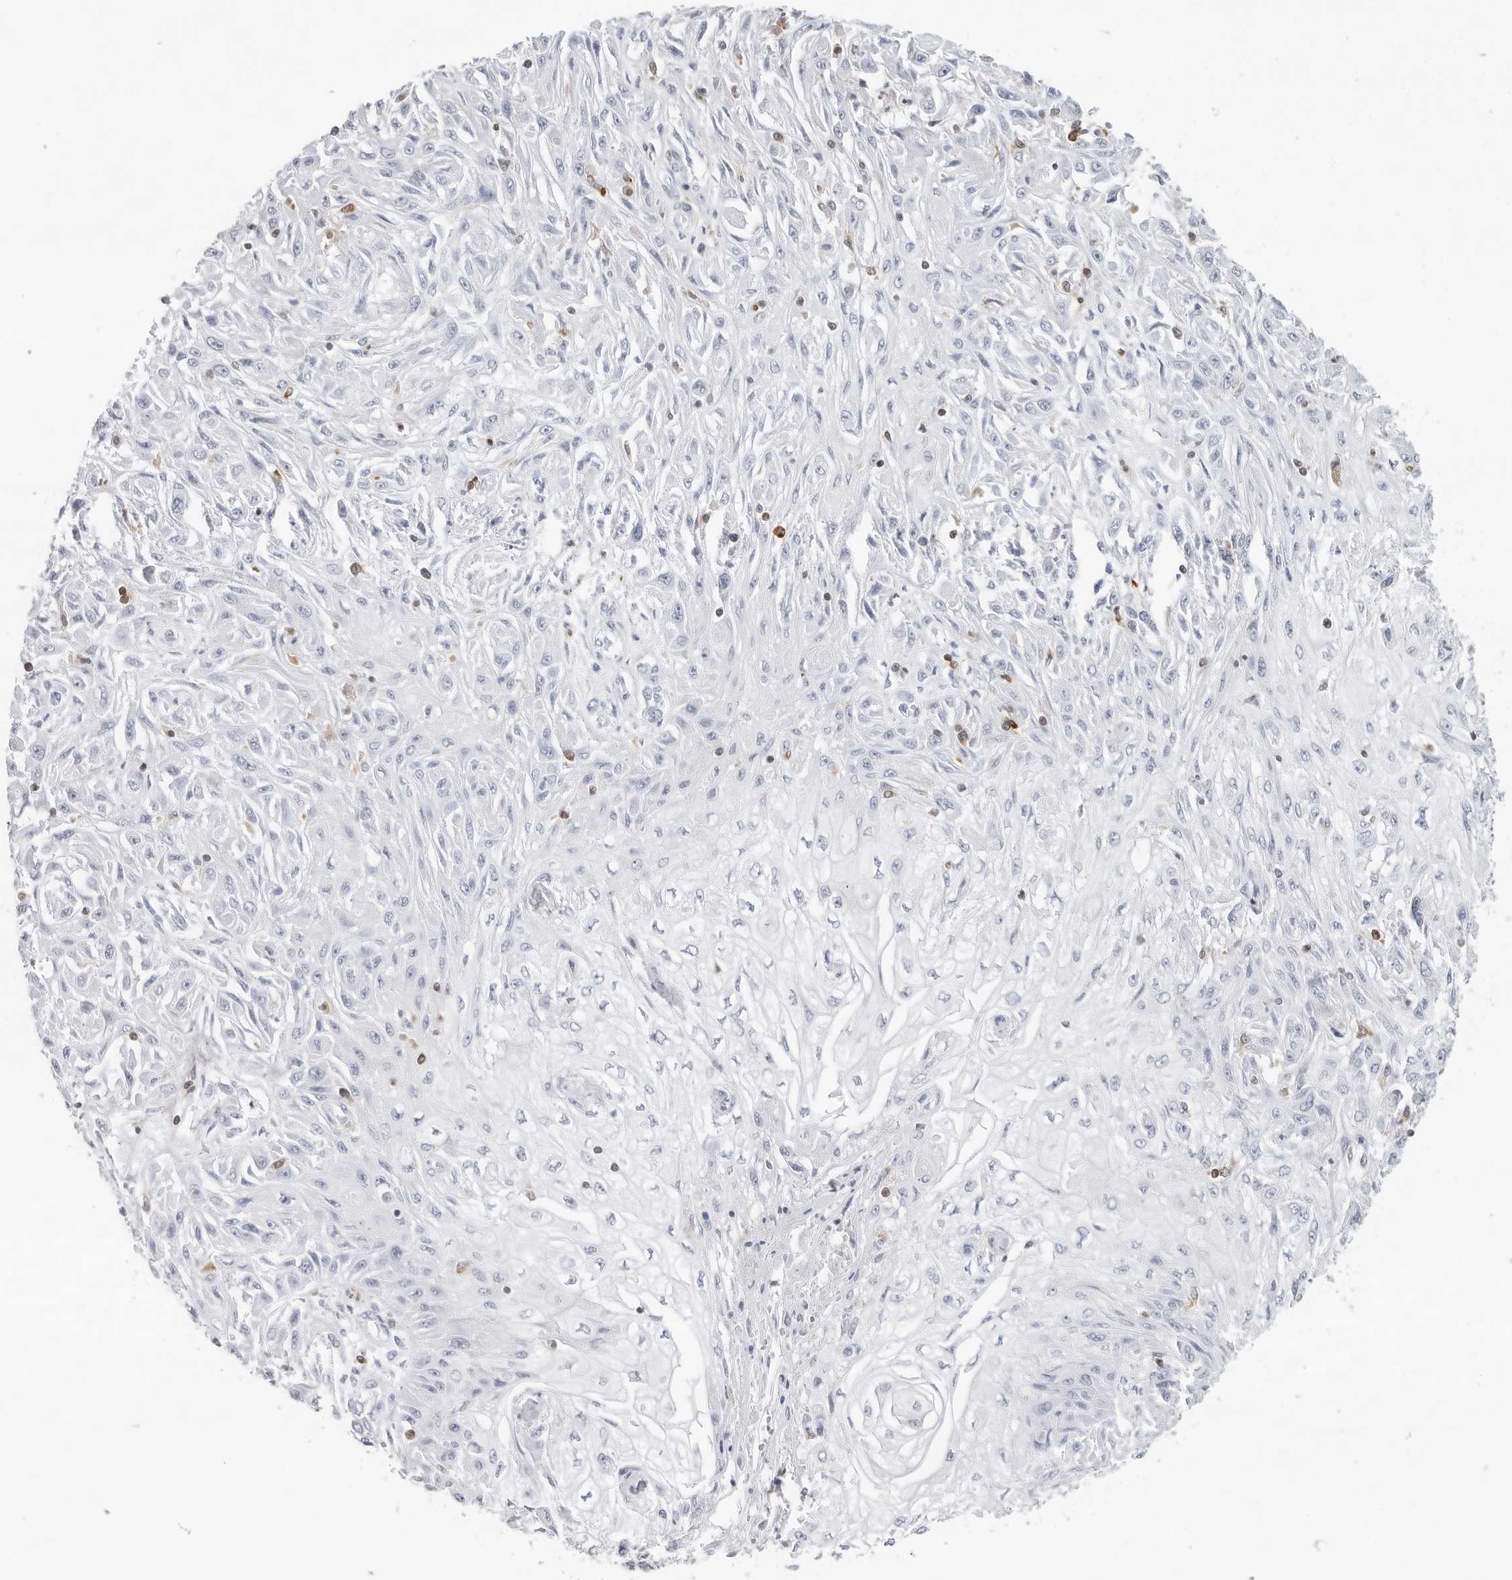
{"staining": {"intensity": "negative", "quantity": "none", "location": "none"}, "tissue": "skin cancer", "cell_type": "Tumor cells", "image_type": "cancer", "snomed": [{"axis": "morphology", "description": "Squamous cell carcinoma, NOS"}, {"axis": "morphology", "description": "Squamous cell carcinoma, metastatic, NOS"}, {"axis": "topography", "description": "Skin"}, {"axis": "topography", "description": "Lymph node"}], "caption": "High power microscopy micrograph of an immunohistochemistry histopathology image of skin squamous cell carcinoma, revealing no significant expression in tumor cells.", "gene": "FMNL1", "patient": {"sex": "male", "age": 75}}